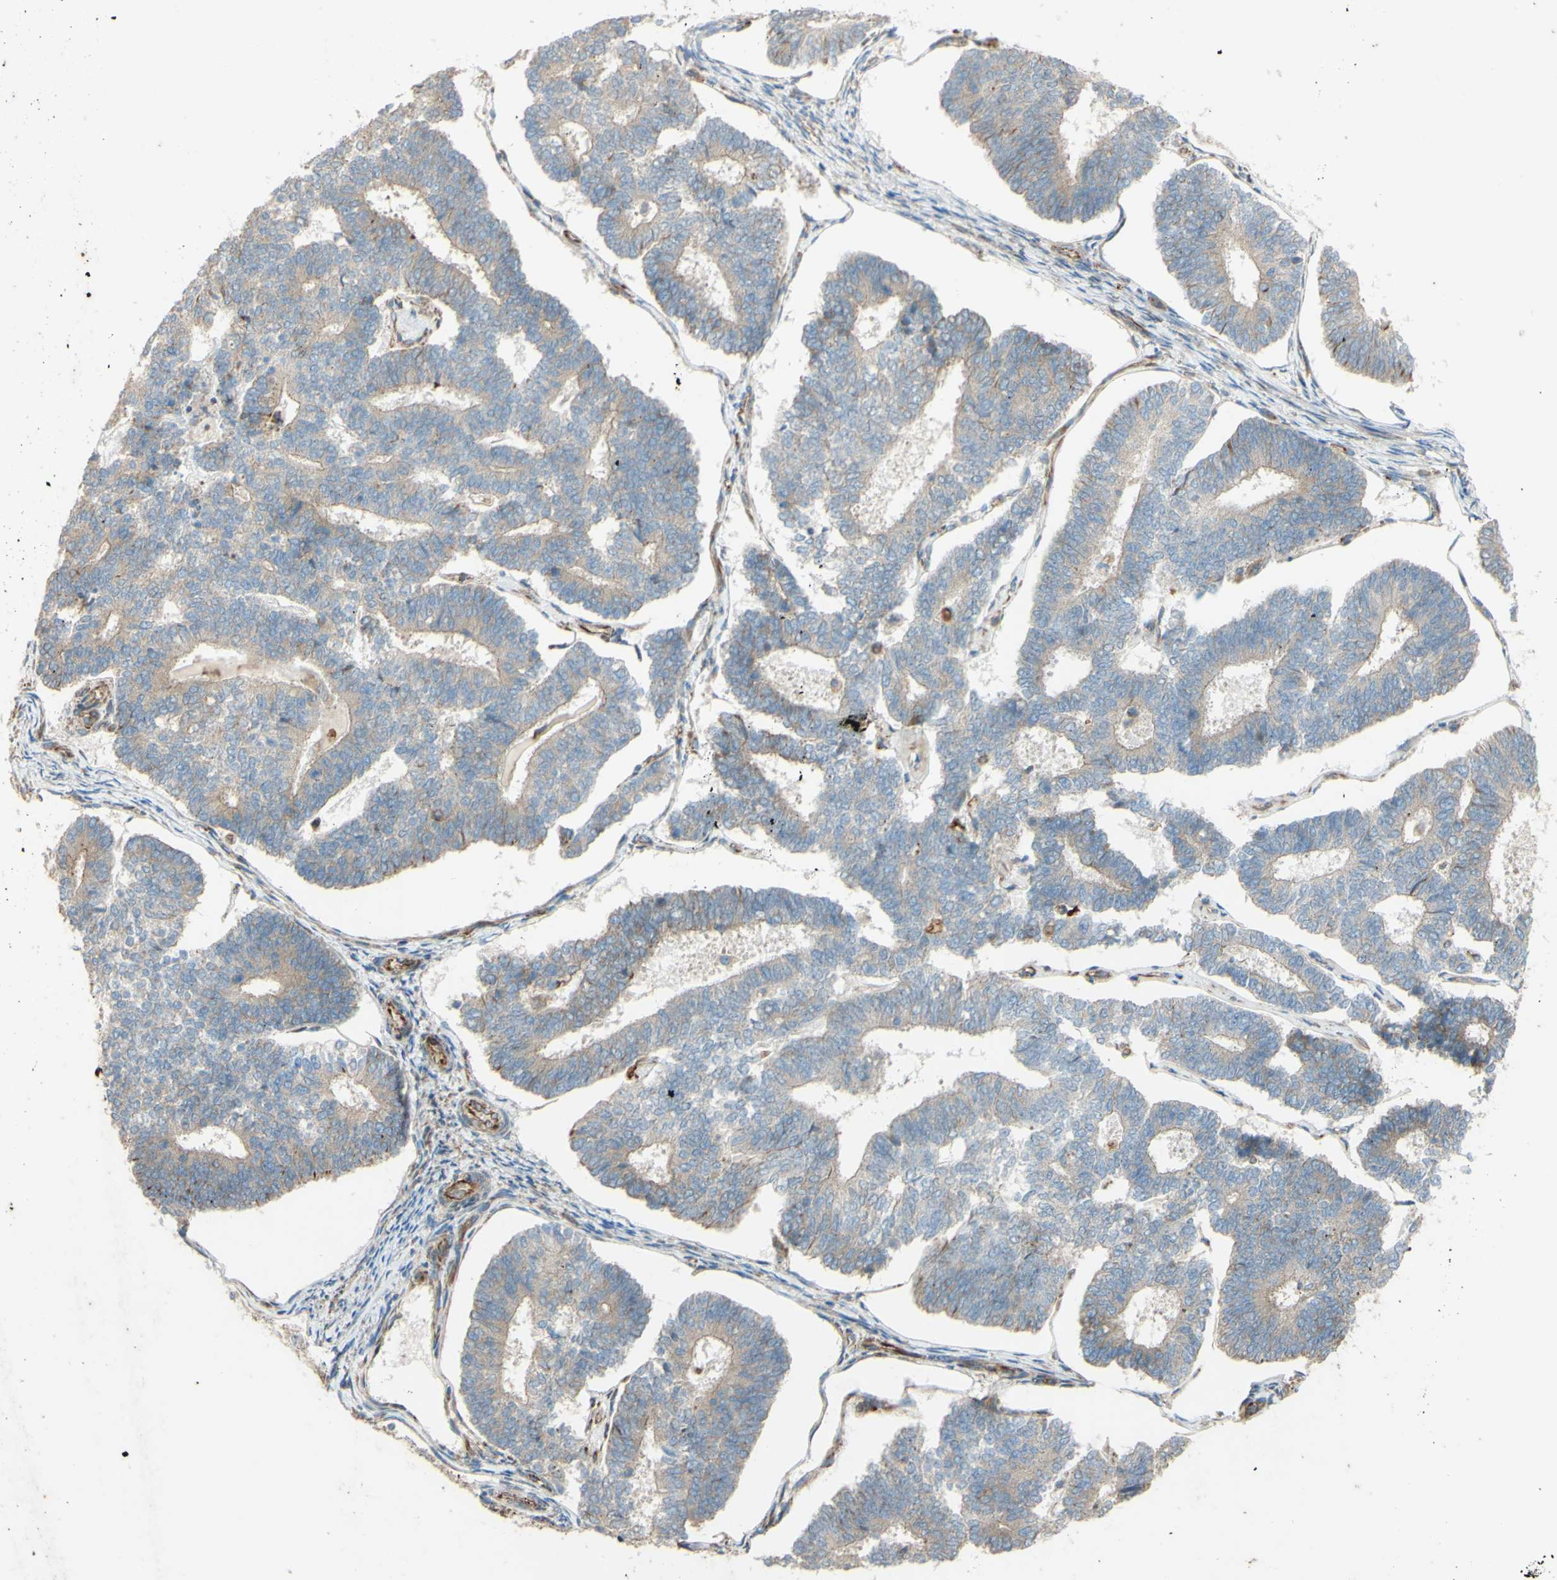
{"staining": {"intensity": "weak", "quantity": ">75%", "location": "cytoplasmic/membranous"}, "tissue": "endometrial cancer", "cell_type": "Tumor cells", "image_type": "cancer", "snomed": [{"axis": "morphology", "description": "Adenocarcinoma, NOS"}, {"axis": "topography", "description": "Endometrium"}], "caption": "Adenocarcinoma (endometrial) tissue reveals weak cytoplasmic/membranous expression in about >75% of tumor cells", "gene": "C1orf43", "patient": {"sex": "female", "age": 70}}